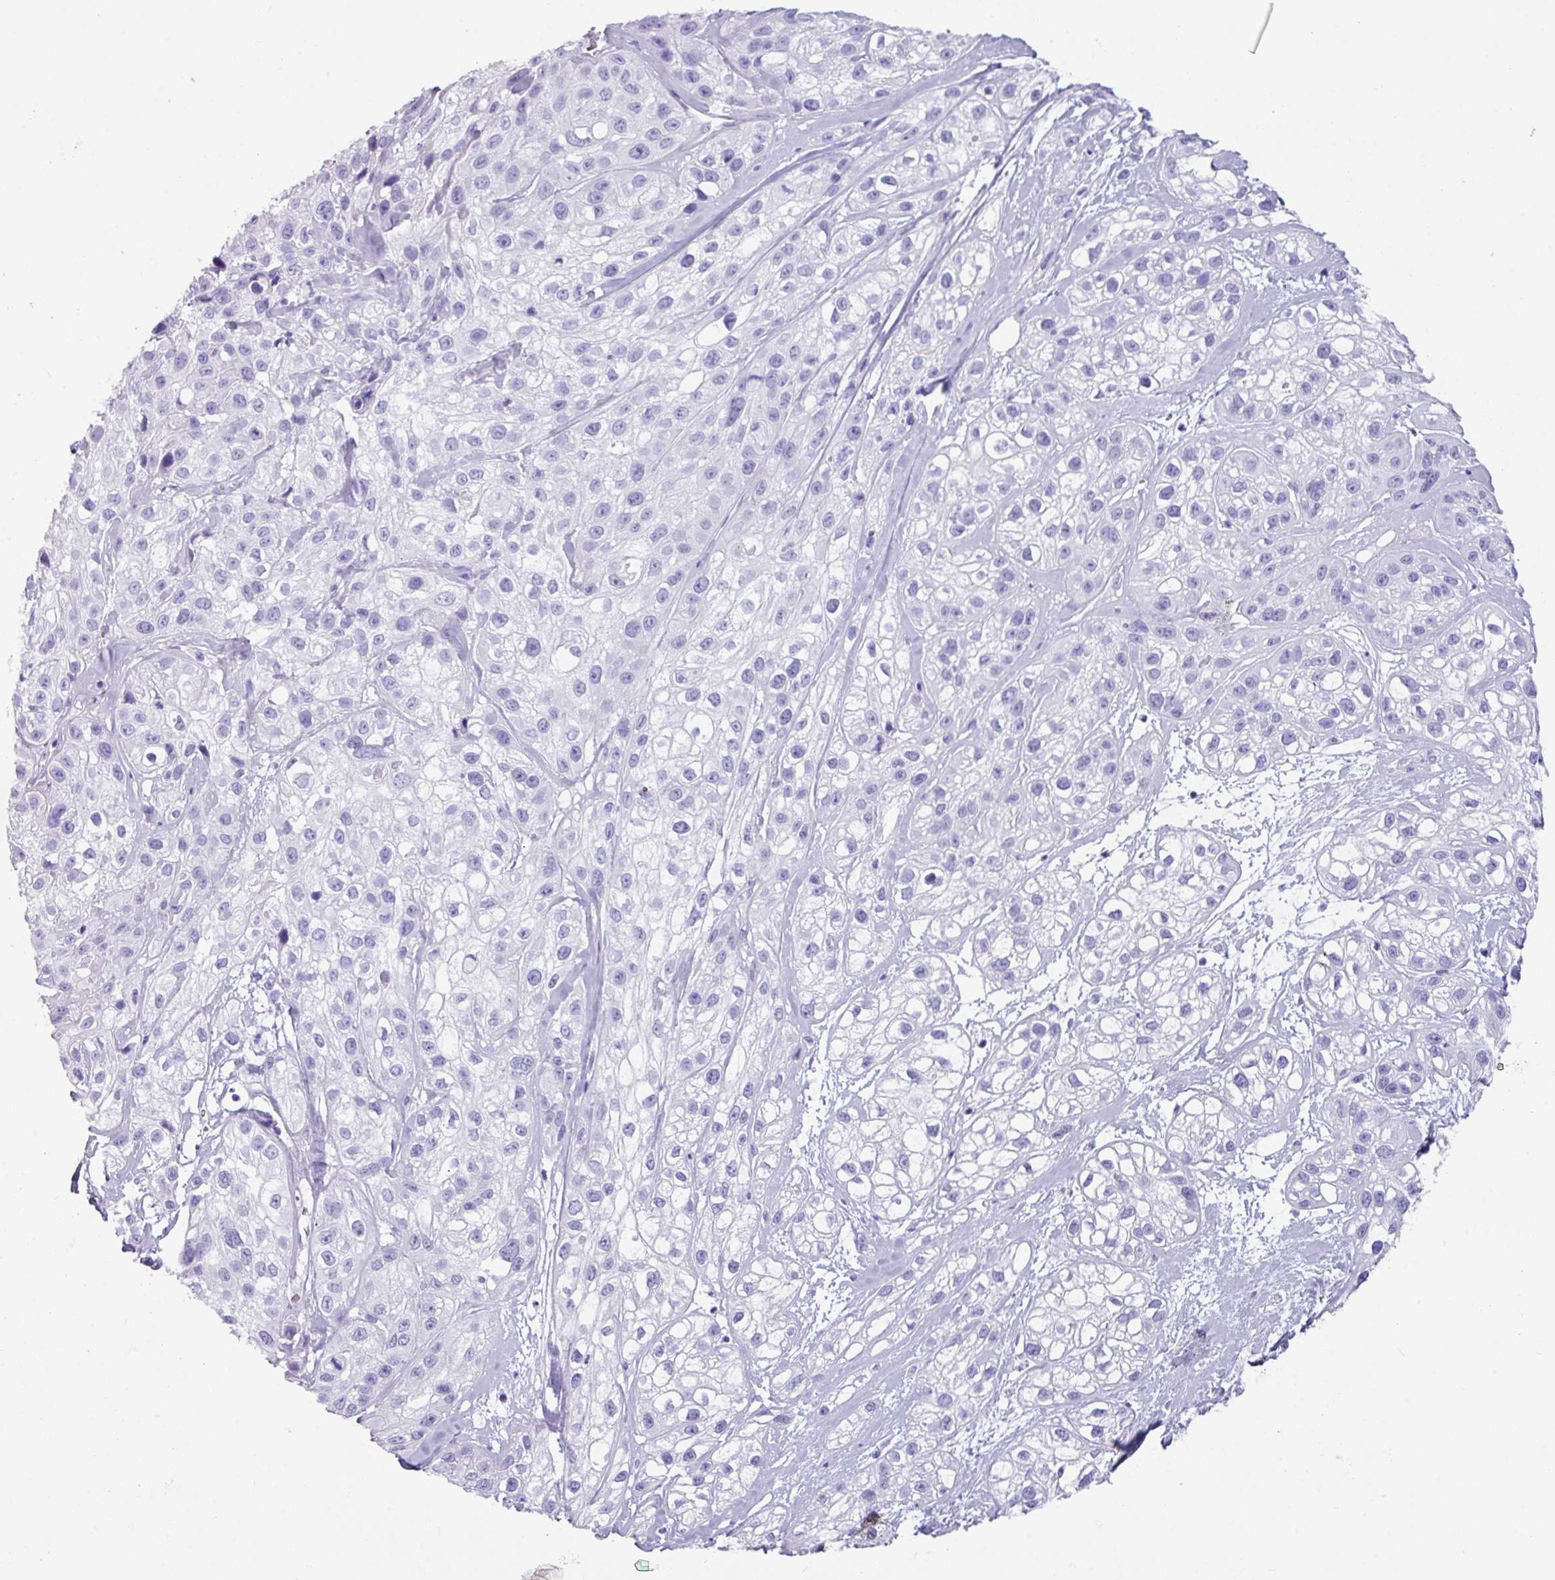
{"staining": {"intensity": "negative", "quantity": "none", "location": "none"}, "tissue": "skin cancer", "cell_type": "Tumor cells", "image_type": "cancer", "snomed": [{"axis": "morphology", "description": "Squamous cell carcinoma, NOS"}, {"axis": "topography", "description": "Skin"}], "caption": "Tumor cells show no significant positivity in skin squamous cell carcinoma.", "gene": "NCCRP1", "patient": {"sex": "male", "age": 82}}